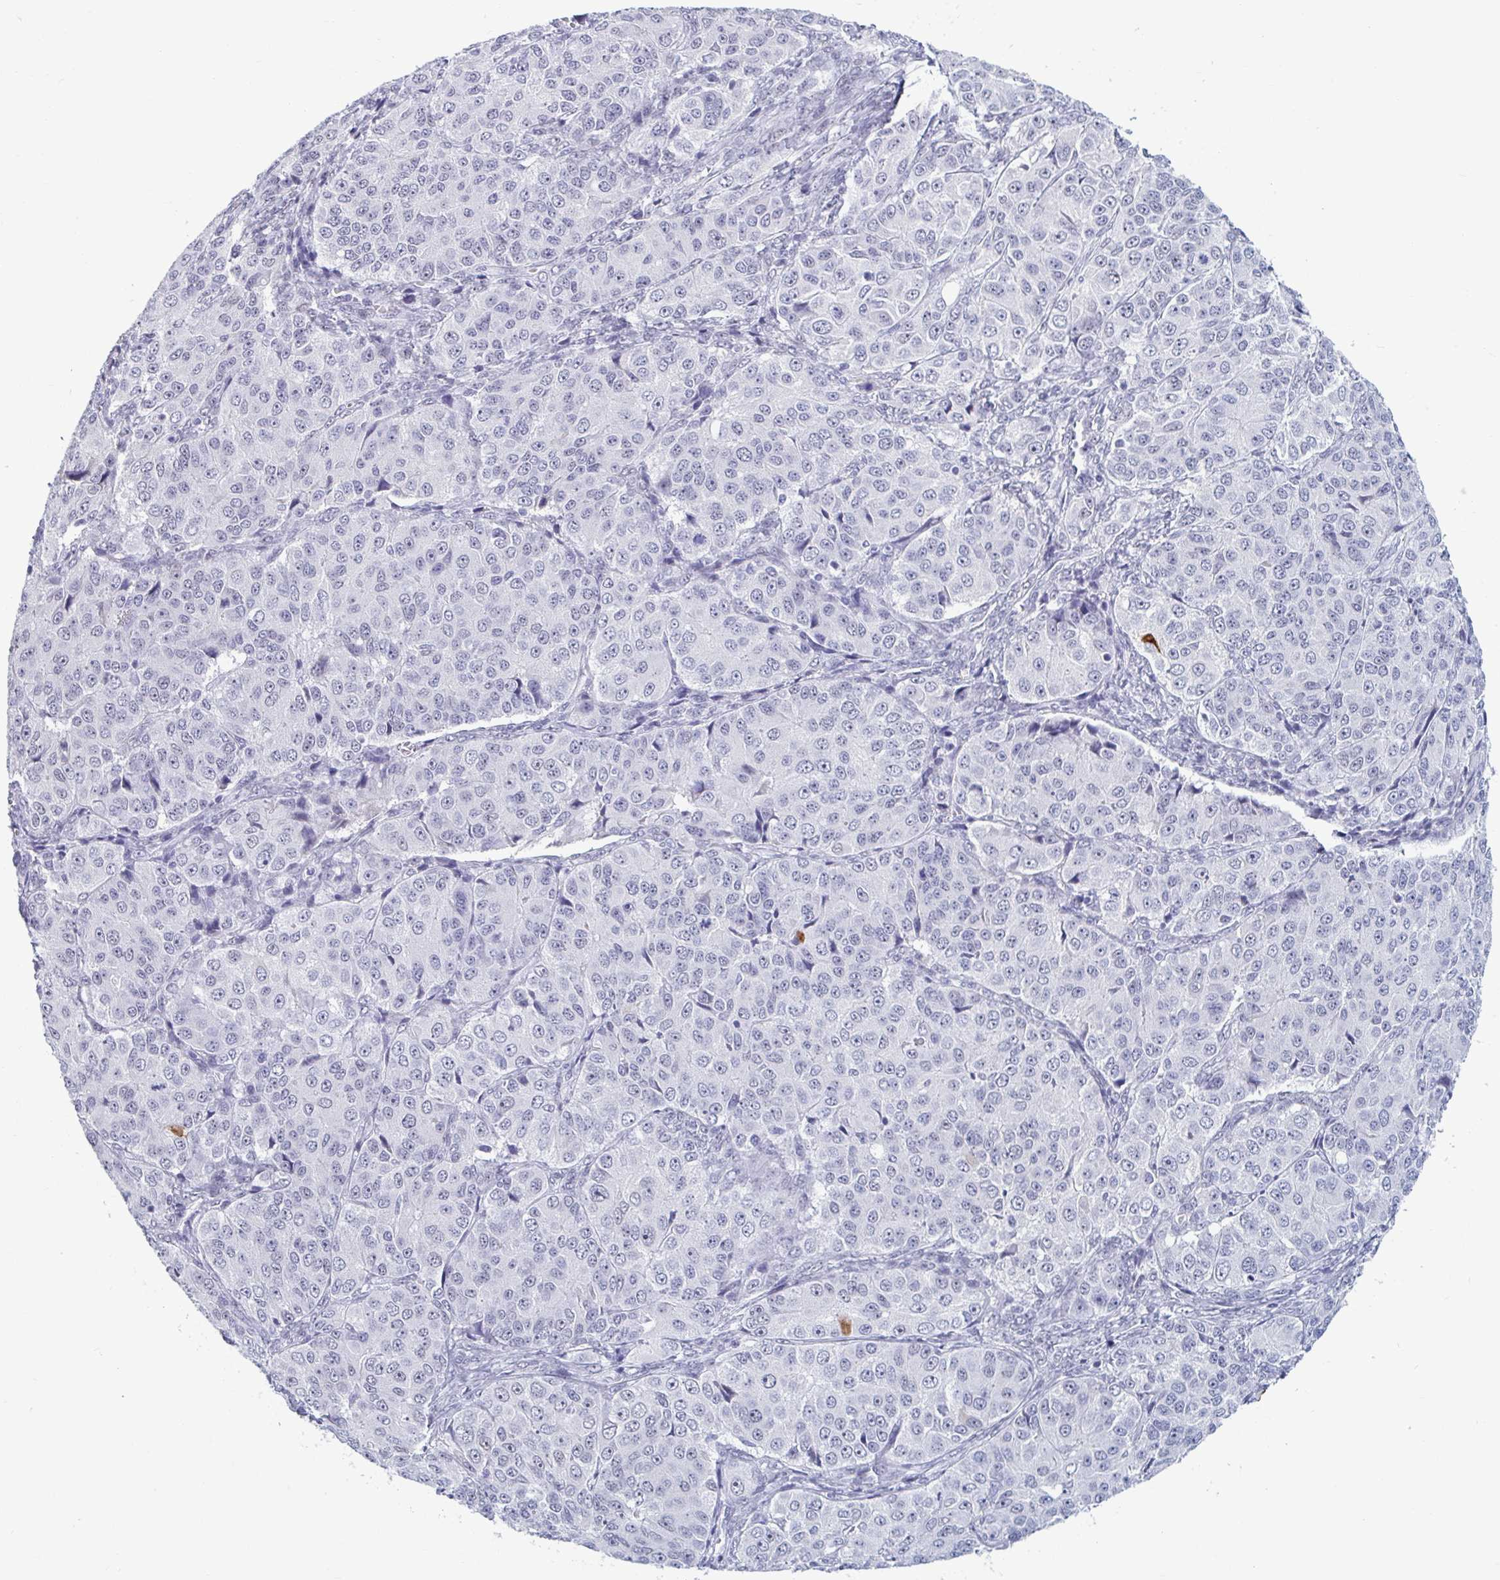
{"staining": {"intensity": "negative", "quantity": "none", "location": "none"}, "tissue": "ovarian cancer", "cell_type": "Tumor cells", "image_type": "cancer", "snomed": [{"axis": "morphology", "description": "Carcinoma, endometroid"}, {"axis": "topography", "description": "Ovary"}], "caption": "Ovarian endometroid carcinoma stained for a protein using immunohistochemistry (IHC) reveals no staining tumor cells.", "gene": "MSMB", "patient": {"sex": "female", "age": 51}}